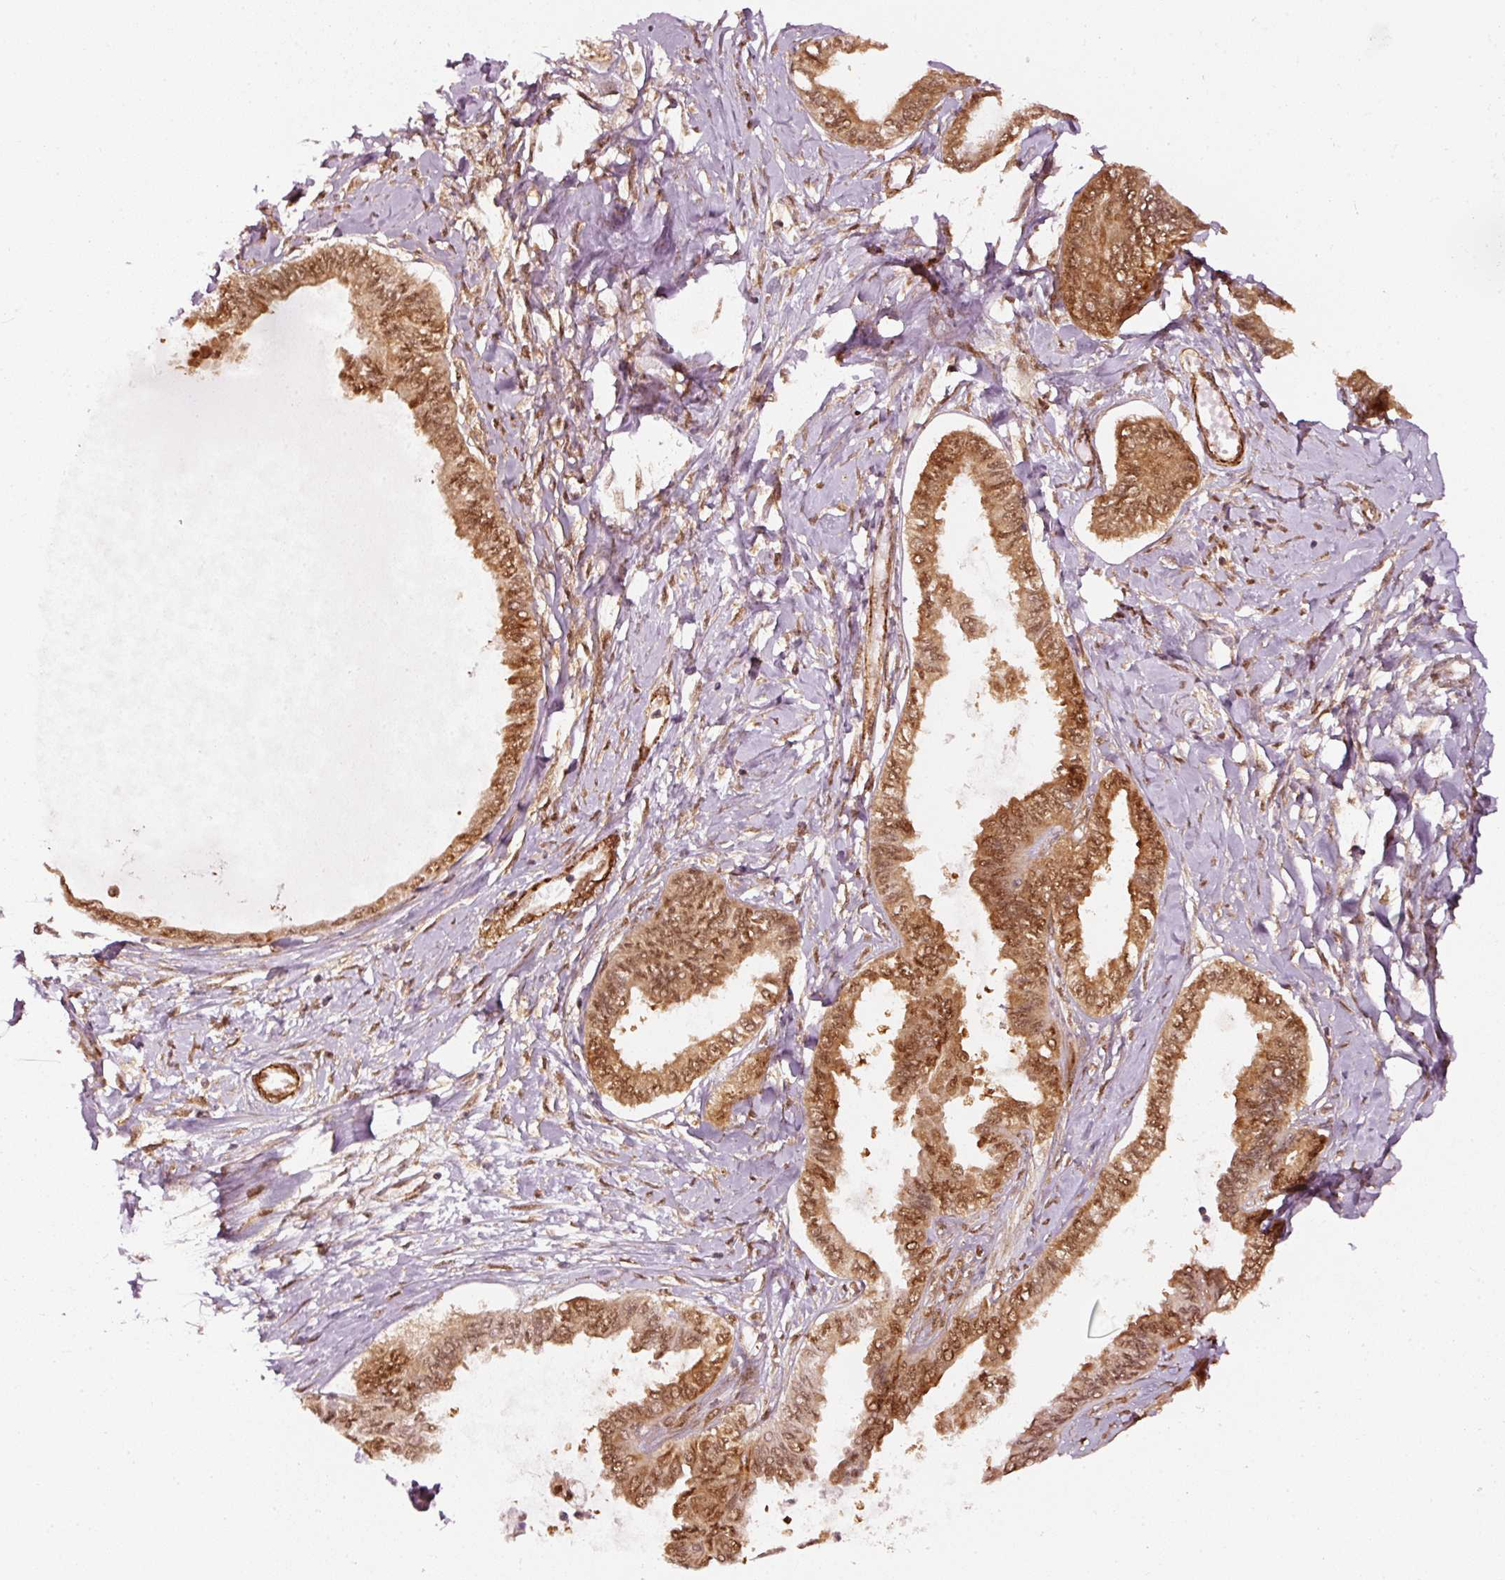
{"staining": {"intensity": "moderate", "quantity": ">75%", "location": "cytoplasmic/membranous,nuclear"}, "tissue": "ovarian cancer", "cell_type": "Tumor cells", "image_type": "cancer", "snomed": [{"axis": "morphology", "description": "Carcinoma, endometroid"}, {"axis": "topography", "description": "Ovary"}], "caption": "Approximately >75% of tumor cells in endometroid carcinoma (ovarian) reveal moderate cytoplasmic/membranous and nuclear protein expression as visualized by brown immunohistochemical staining.", "gene": "PSMD1", "patient": {"sex": "female", "age": 70}}